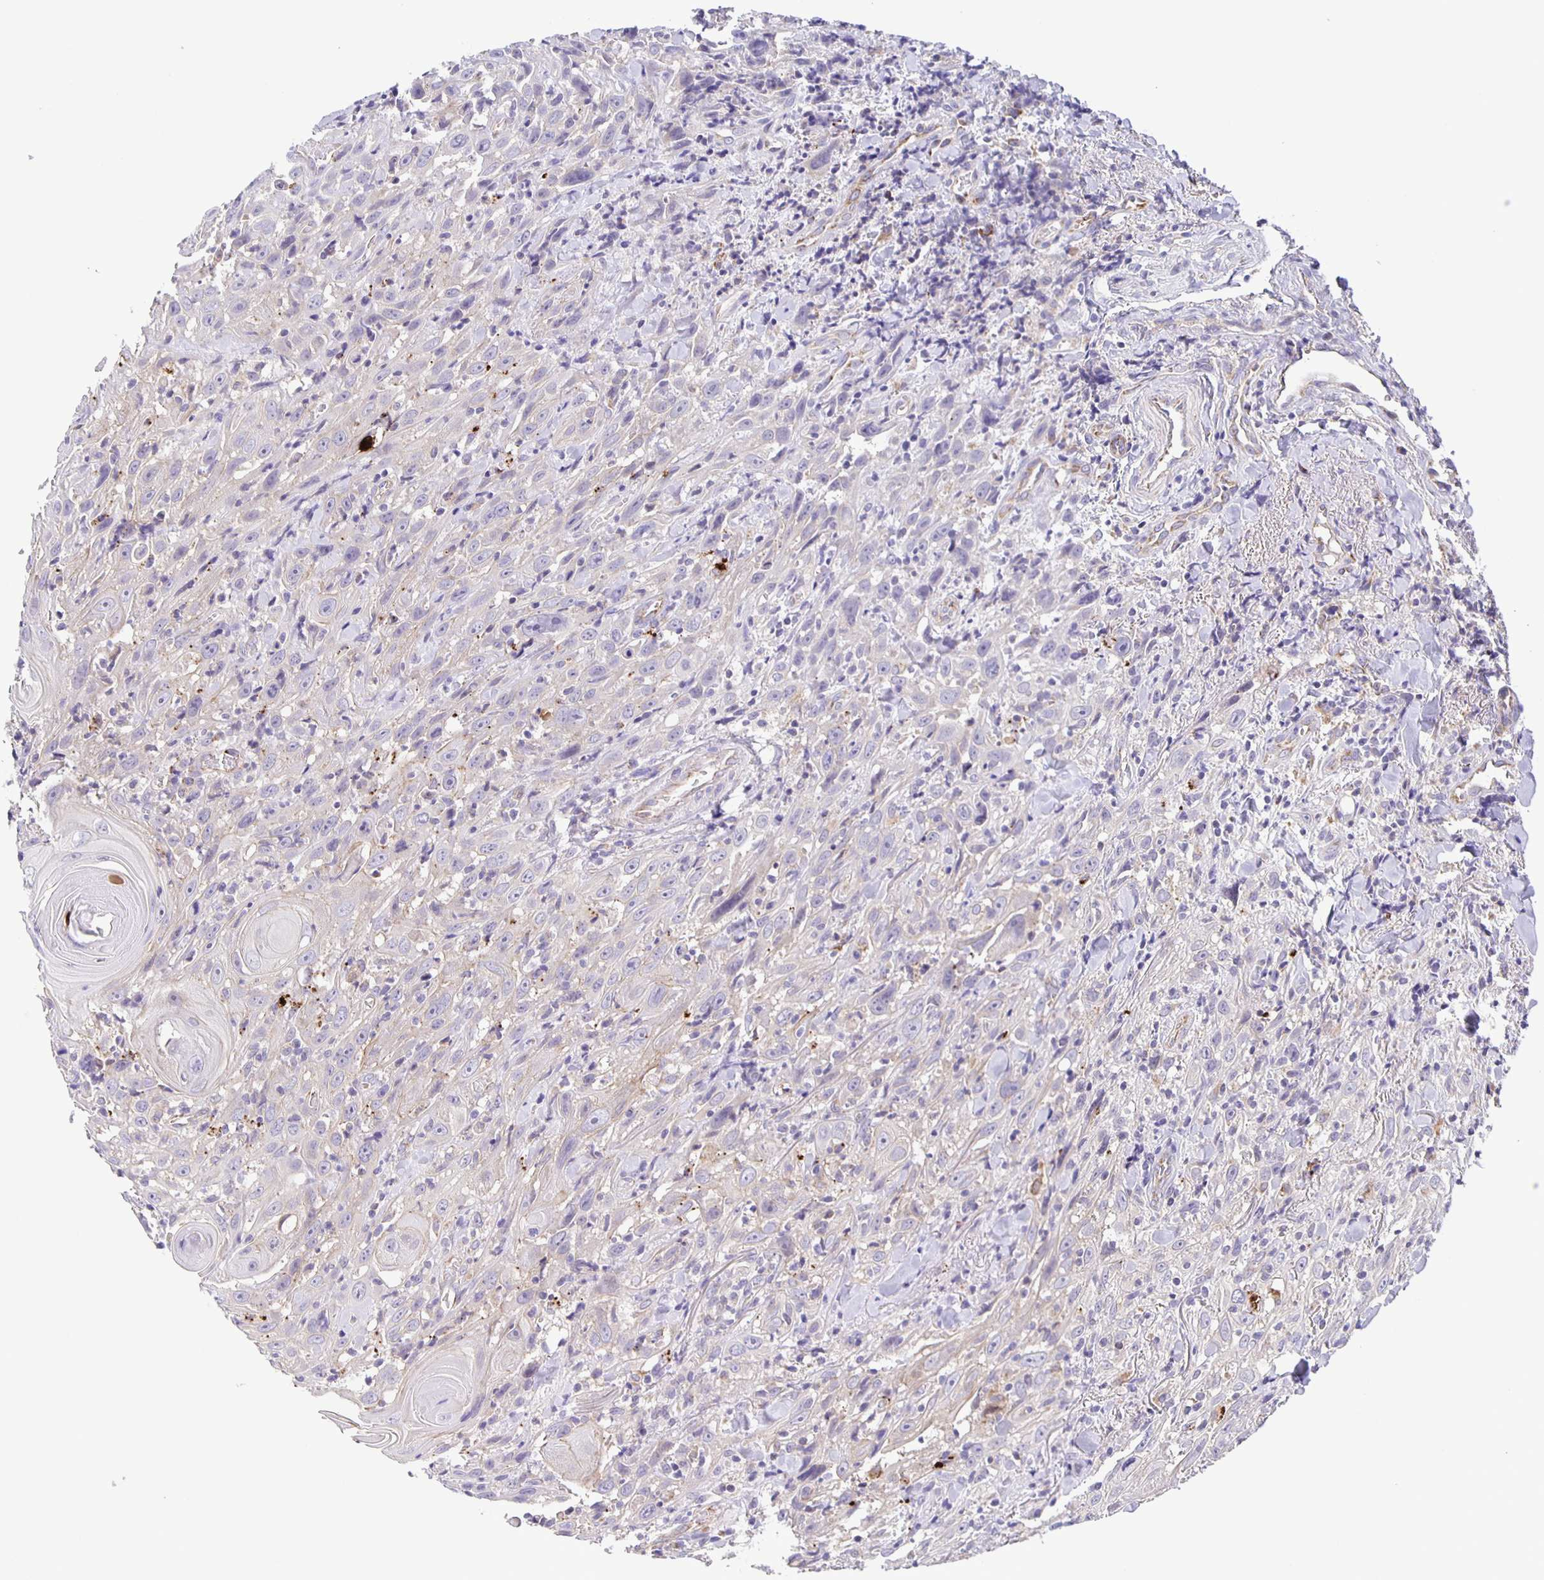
{"staining": {"intensity": "negative", "quantity": "none", "location": "none"}, "tissue": "head and neck cancer", "cell_type": "Tumor cells", "image_type": "cancer", "snomed": [{"axis": "morphology", "description": "Squamous cell carcinoma, NOS"}, {"axis": "topography", "description": "Head-Neck"}], "caption": "The photomicrograph shows no significant positivity in tumor cells of head and neck cancer. The staining was performed using DAB (3,3'-diaminobenzidine) to visualize the protein expression in brown, while the nuclei were stained in blue with hematoxylin (Magnification: 20x).", "gene": "JMJD4", "patient": {"sex": "female", "age": 95}}